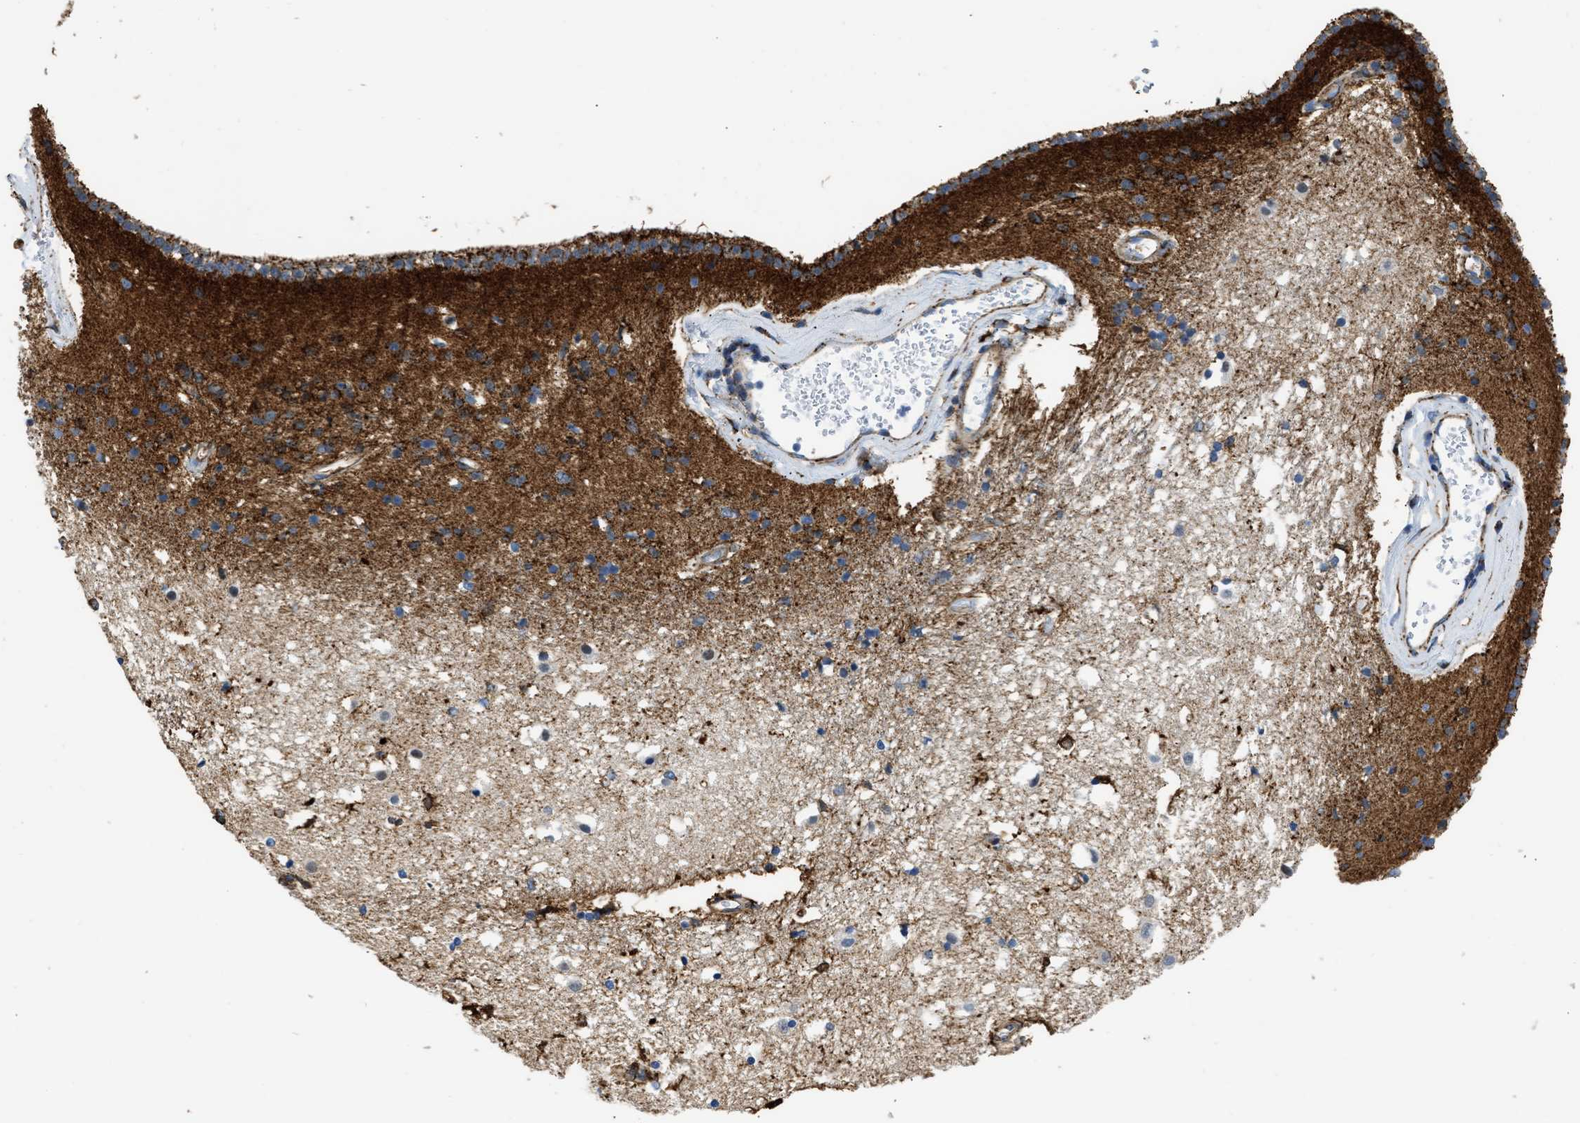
{"staining": {"intensity": "strong", "quantity": "25%-75%", "location": "cytoplasmic/membranous"}, "tissue": "caudate", "cell_type": "Glial cells", "image_type": "normal", "snomed": [{"axis": "morphology", "description": "Normal tissue, NOS"}, {"axis": "topography", "description": "Lateral ventricle wall"}], "caption": "Immunohistochemical staining of normal caudate reveals strong cytoplasmic/membranous protein positivity in approximately 25%-75% of glial cells.", "gene": "SEPTIN2", "patient": {"sex": "male", "age": 45}}